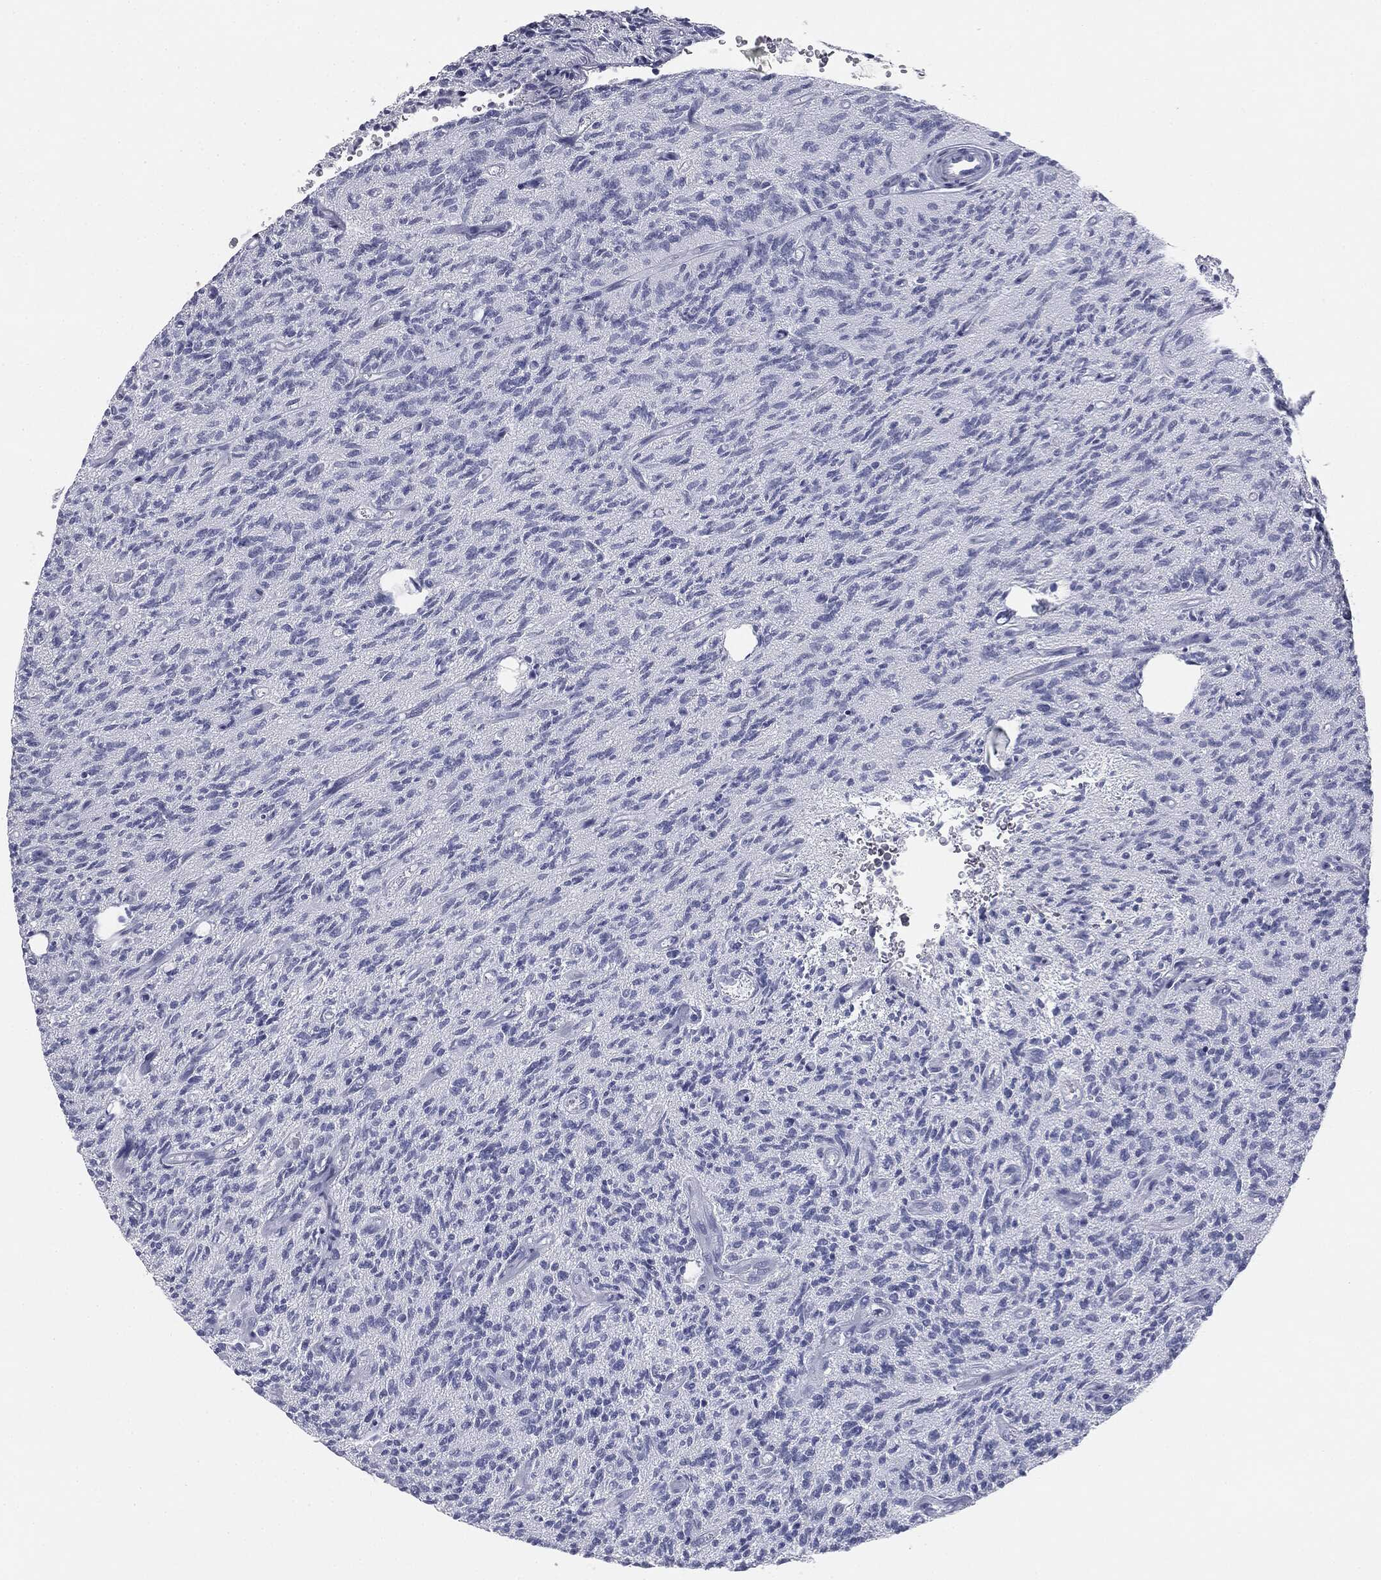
{"staining": {"intensity": "negative", "quantity": "none", "location": "none"}, "tissue": "glioma", "cell_type": "Tumor cells", "image_type": "cancer", "snomed": [{"axis": "morphology", "description": "Glioma, malignant, High grade"}, {"axis": "topography", "description": "Brain"}], "caption": "An IHC photomicrograph of malignant glioma (high-grade) is shown. There is no staining in tumor cells of malignant glioma (high-grade).", "gene": "MUC5AC", "patient": {"sex": "male", "age": 64}}